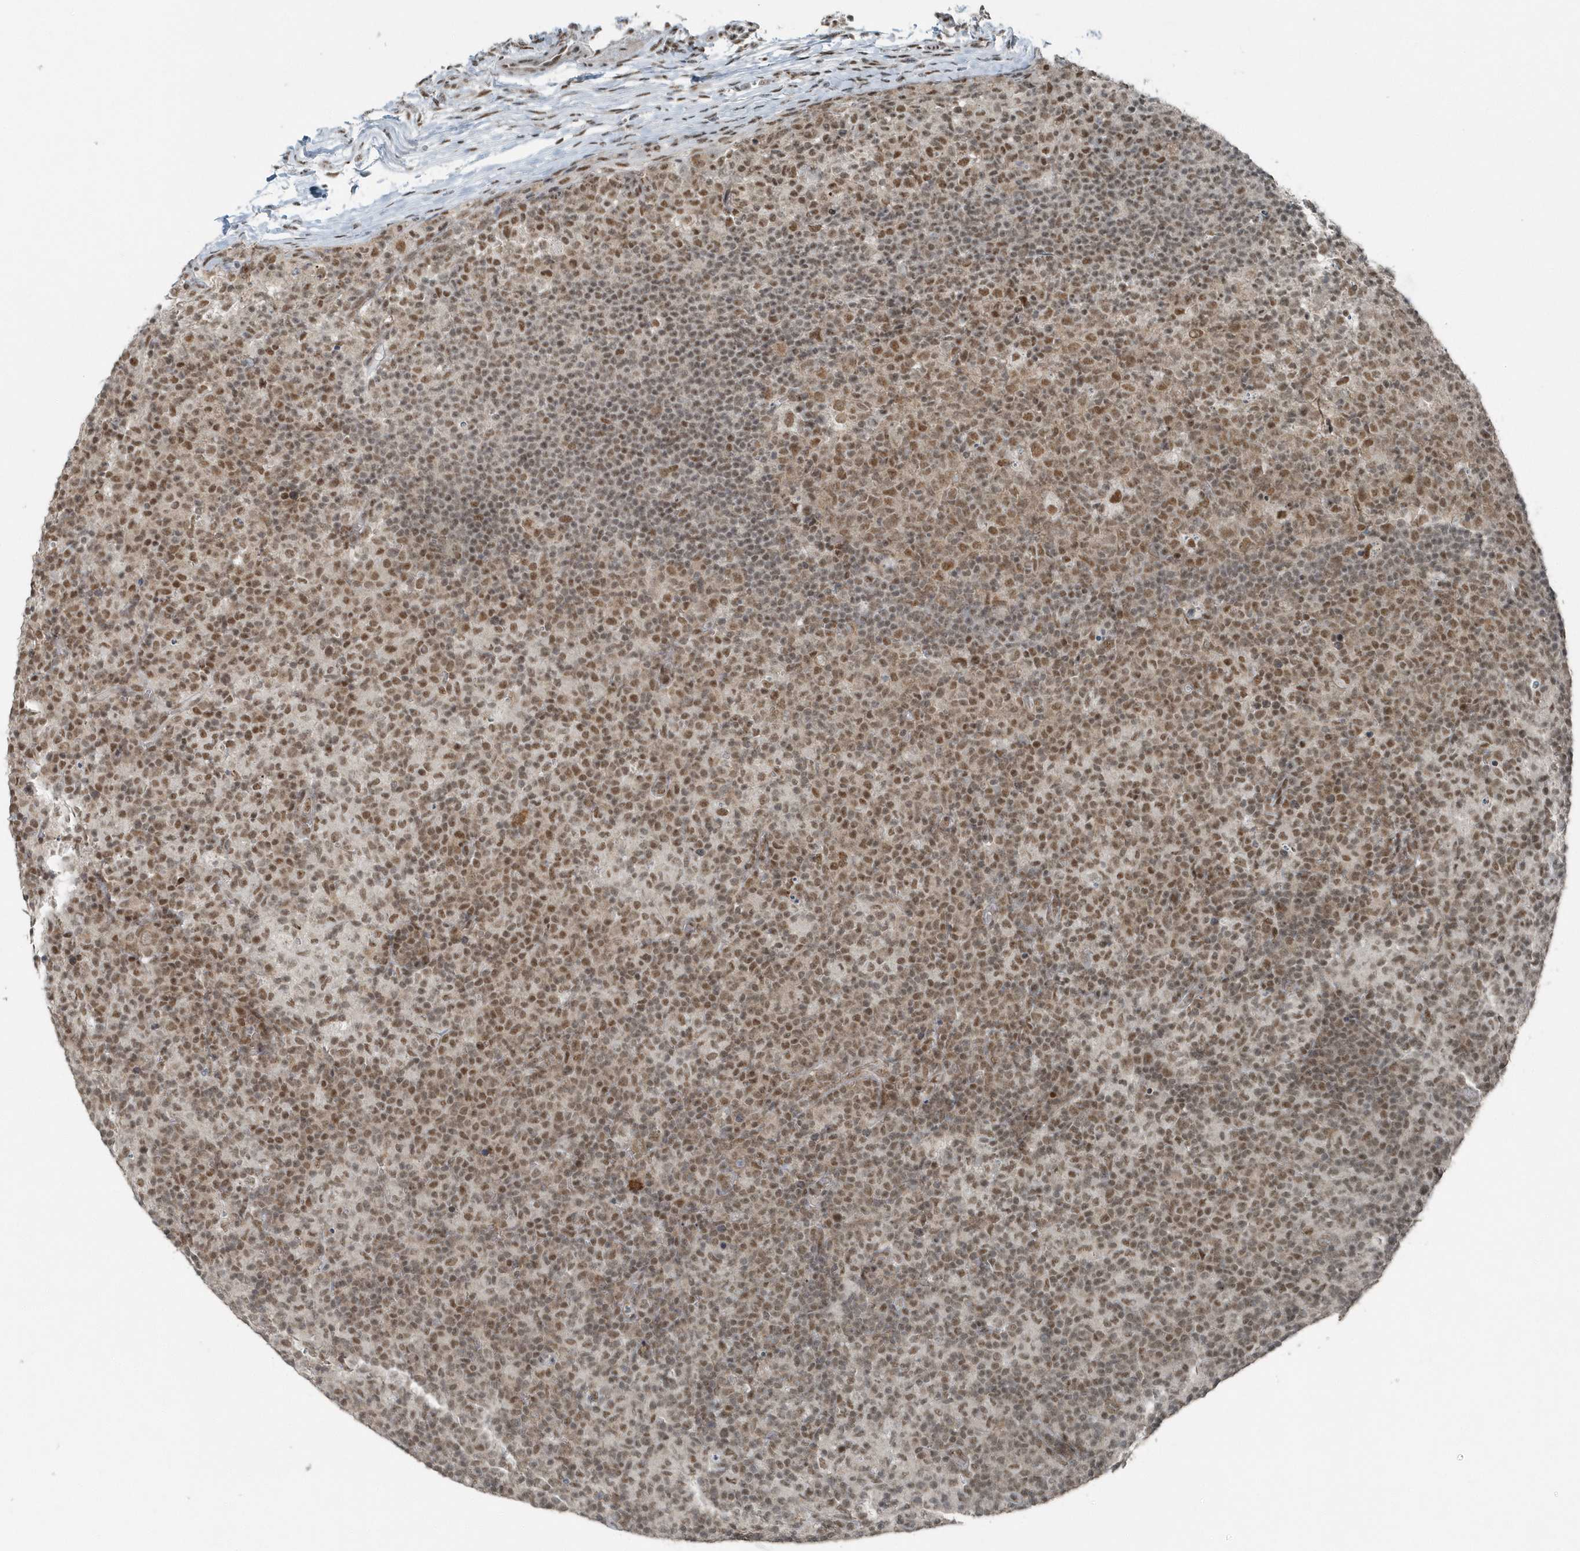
{"staining": {"intensity": "moderate", "quantity": ">75%", "location": "nuclear"}, "tissue": "lymph node", "cell_type": "Germinal center cells", "image_type": "normal", "snomed": [{"axis": "morphology", "description": "Normal tissue, NOS"}, {"axis": "morphology", "description": "Inflammation, NOS"}, {"axis": "topography", "description": "Lymph node"}], "caption": "Immunohistochemical staining of benign human lymph node shows >75% levels of moderate nuclear protein expression in approximately >75% of germinal center cells. (brown staining indicates protein expression, while blue staining denotes nuclei).", "gene": "YTHDC1", "patient": {"sex": "male", "age": 55}}